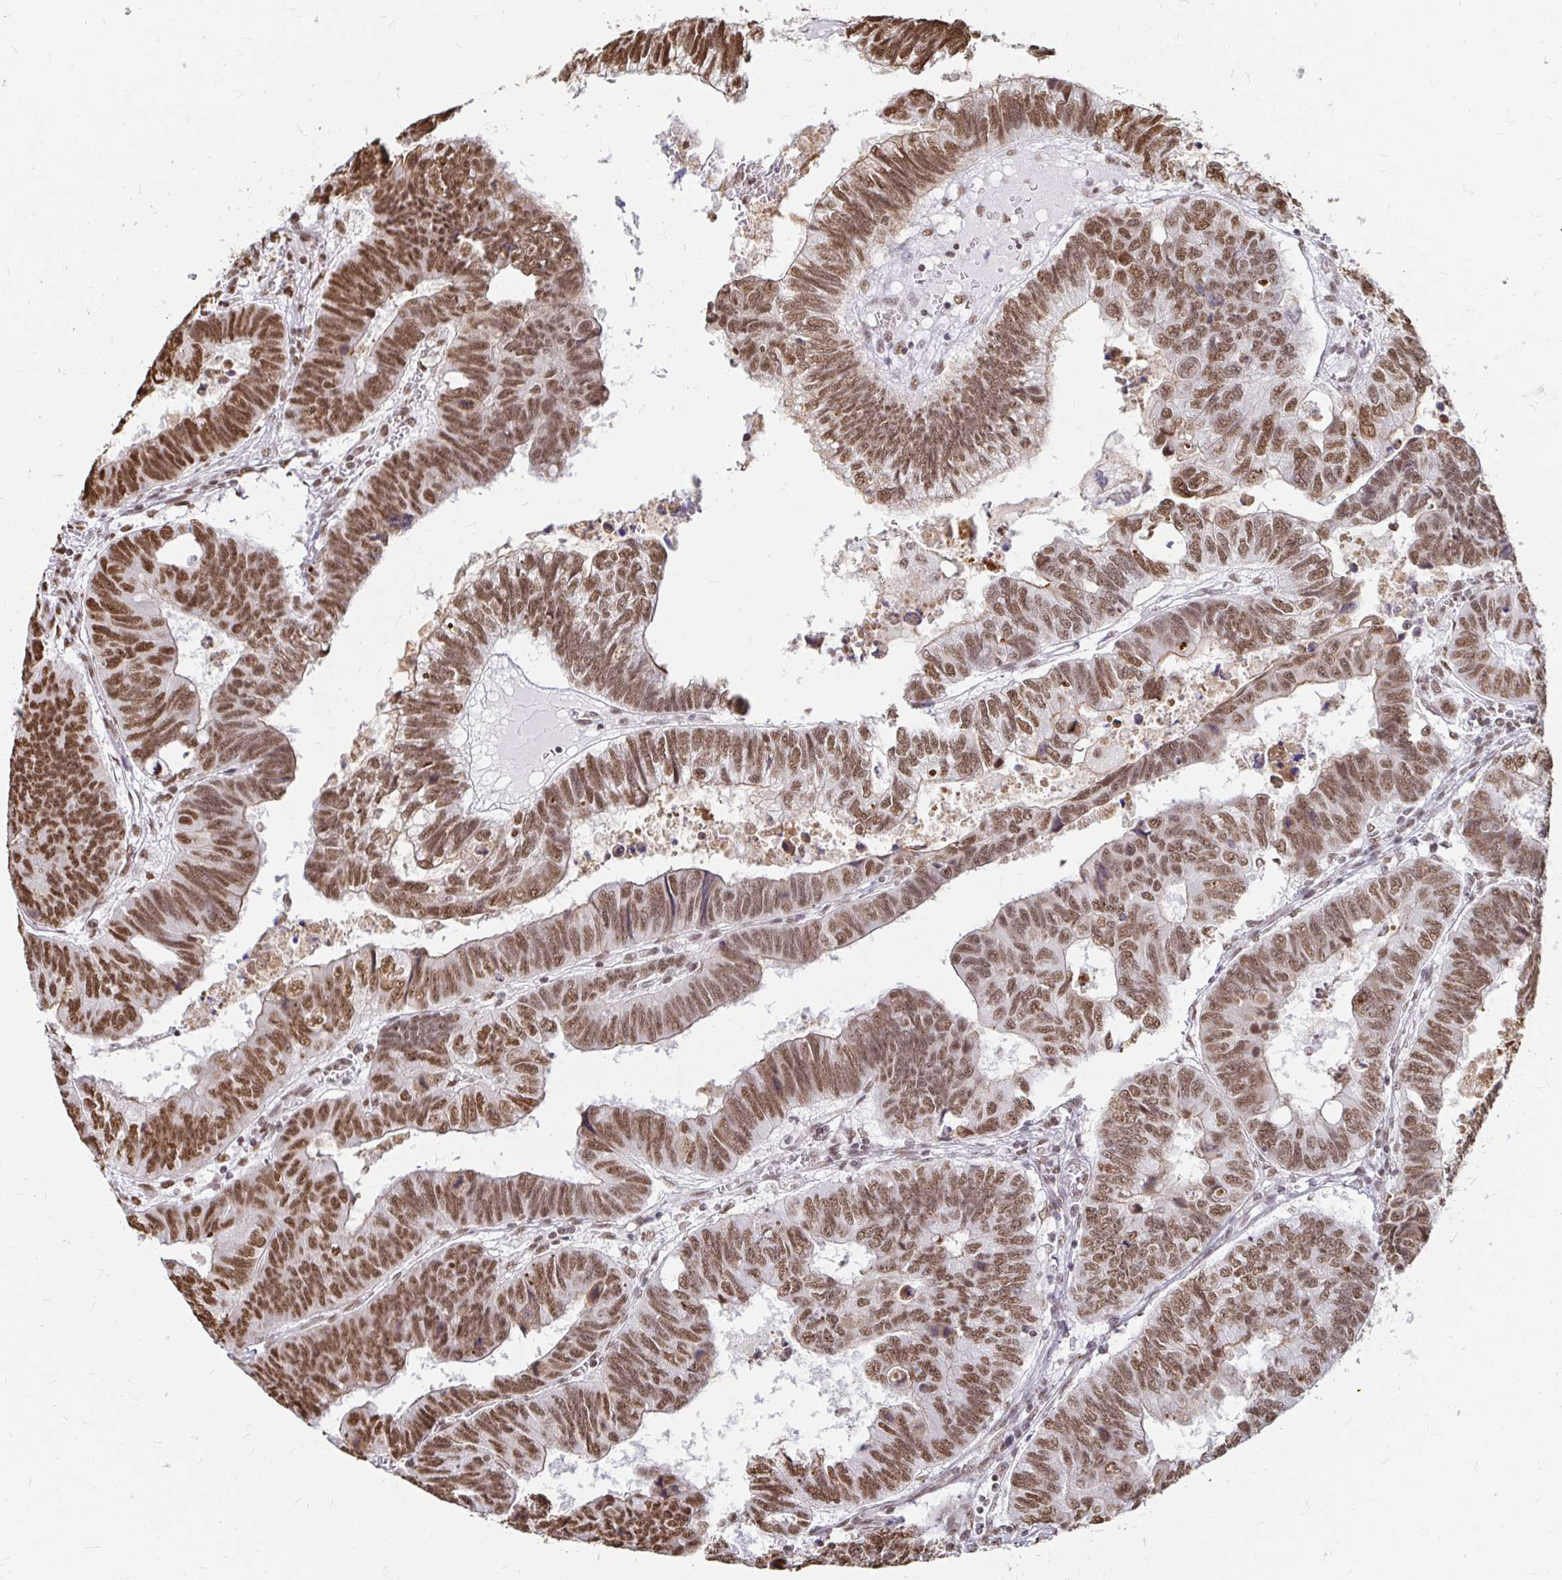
{"staining": {"intensity": "moderate", "quantity": ">75%", "location": "cytoplasmic/membranous,nuclear"}, "tissue": "colorectal cancer", "cell_type": "Tumor cells", "image_type": "cancer", "snomed": [{"axis": "morphology", "description": "Adenocarcinoma, NOS"}, {"axis": "topography", "description": "Colon"}], "caption": "Colorectal cancer stained for a protein (brown) reveals moderate cytoplasmic/membranous and nuclear positive expression in approximately >75% of tumor cells.", "gene": "HNRNPU", "patient": {"sex": "male", "age": 62}}